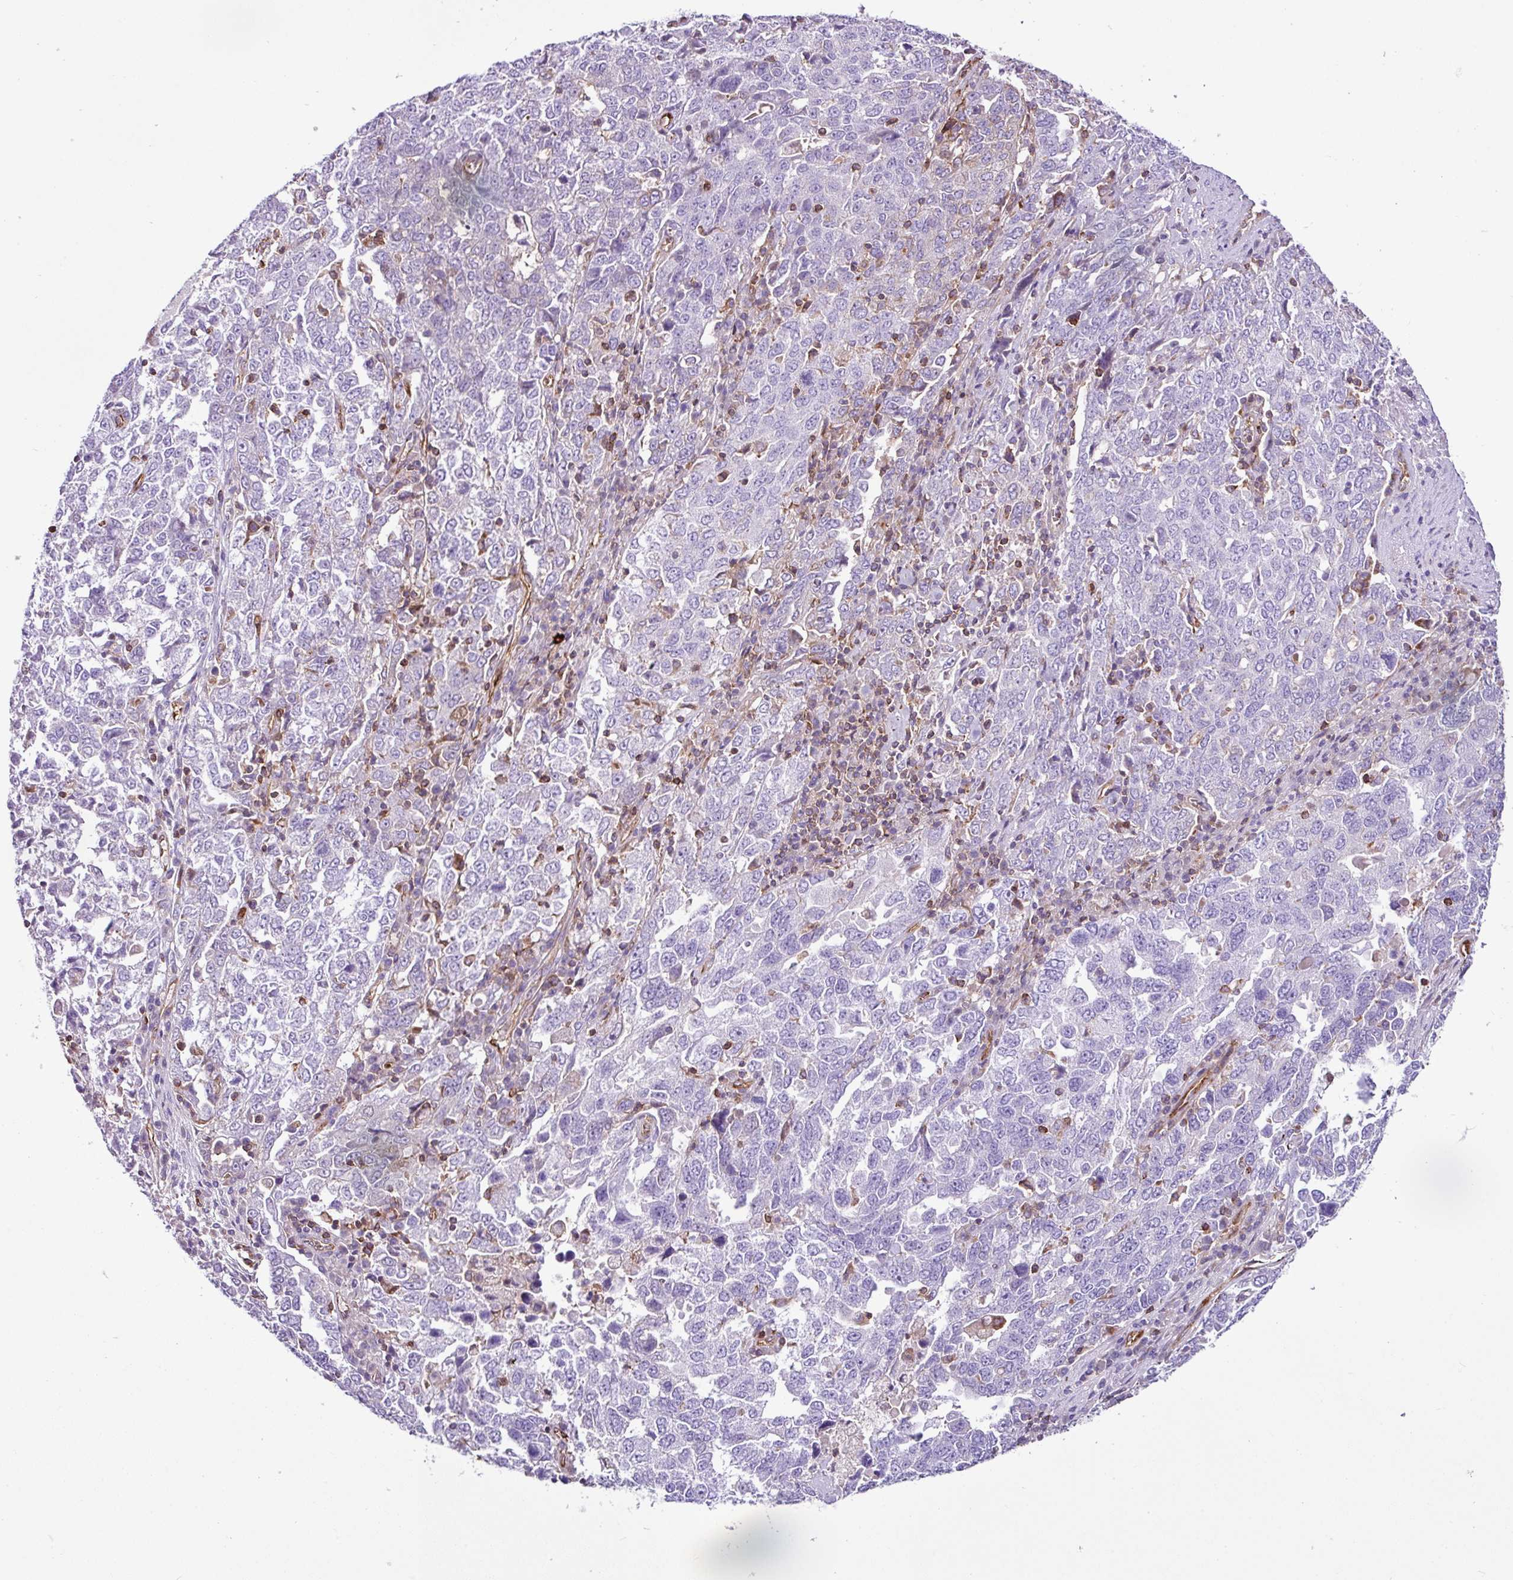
{"staining": {"intensity": "negative", "quantity": "none", "location": "none"}, "tissue": "ovarian cancer", "cell_type": "Tumor cells", "image_type": "cancer", "snomed": [{"axis": "morphology", "description": "Carcinoma, endometroid"}, {"axis": "topography", "description": "Ovary"}], "caption": "IHC image of neoplastic tissue: ovarian cancer stained with DAB demonstrates no significant protein positivity in tumor cells.", "gene": "EME2", "patient": {"sex": "female", "age": 62}}